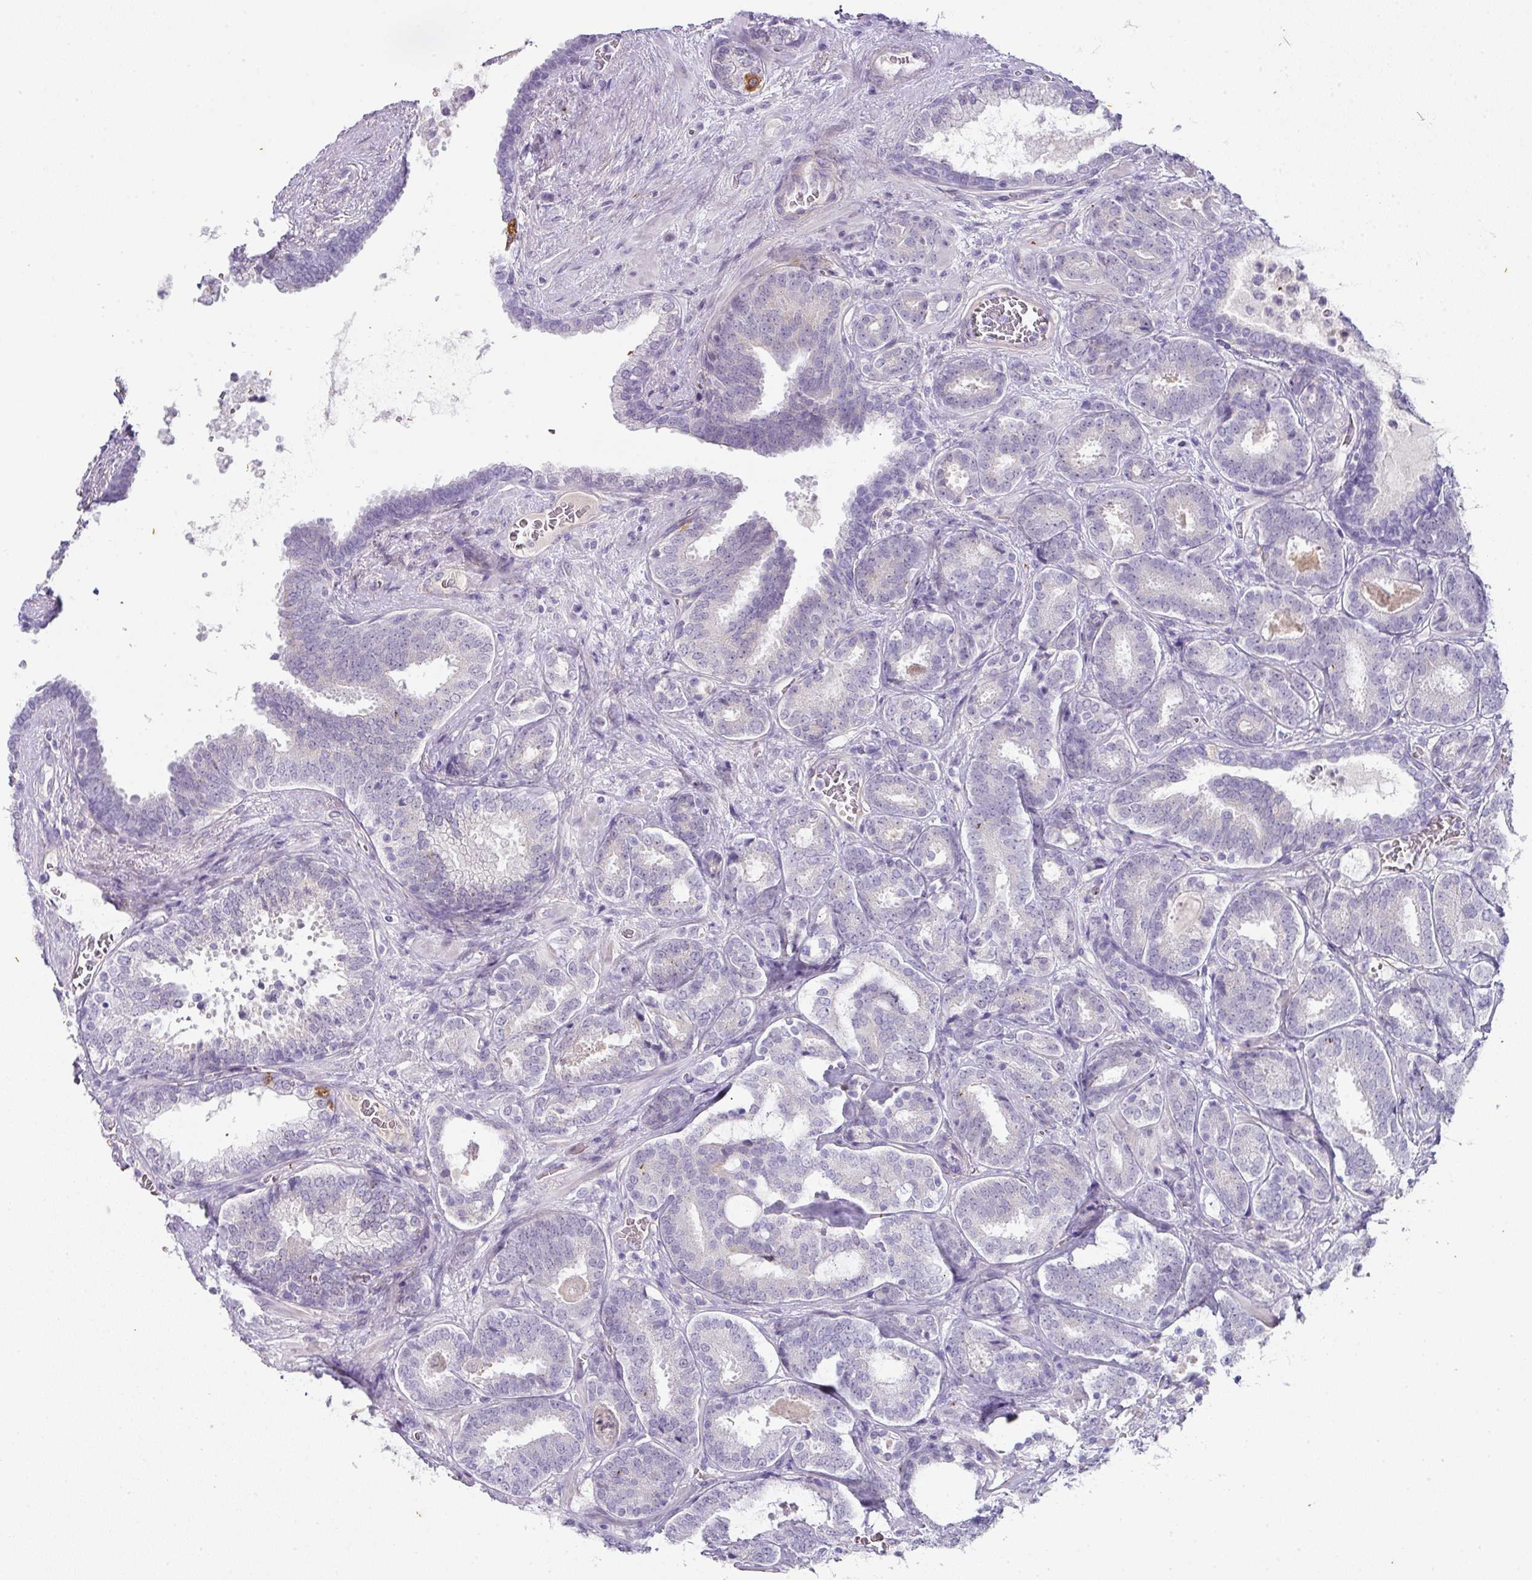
{"staining": {"intensity": "negative", "quantity": "none", "location": "none"}, "tissue": "prostate cancer", "cell_type": "Tumor cells", "image_type": "cancer", "snomed": [{"axis": "morphology", "description": "Adenocarcinoma, High grade"}, {"axis": "topography", "description": "Prostate"}], "caption": "Immunohistochemical staining of human prostate cancer (high-grade adenocarcinoma) displays no significant positivity in tumor cells.", "gene": "OR52N1", "patient": {"sex": "male", "age": 65}}